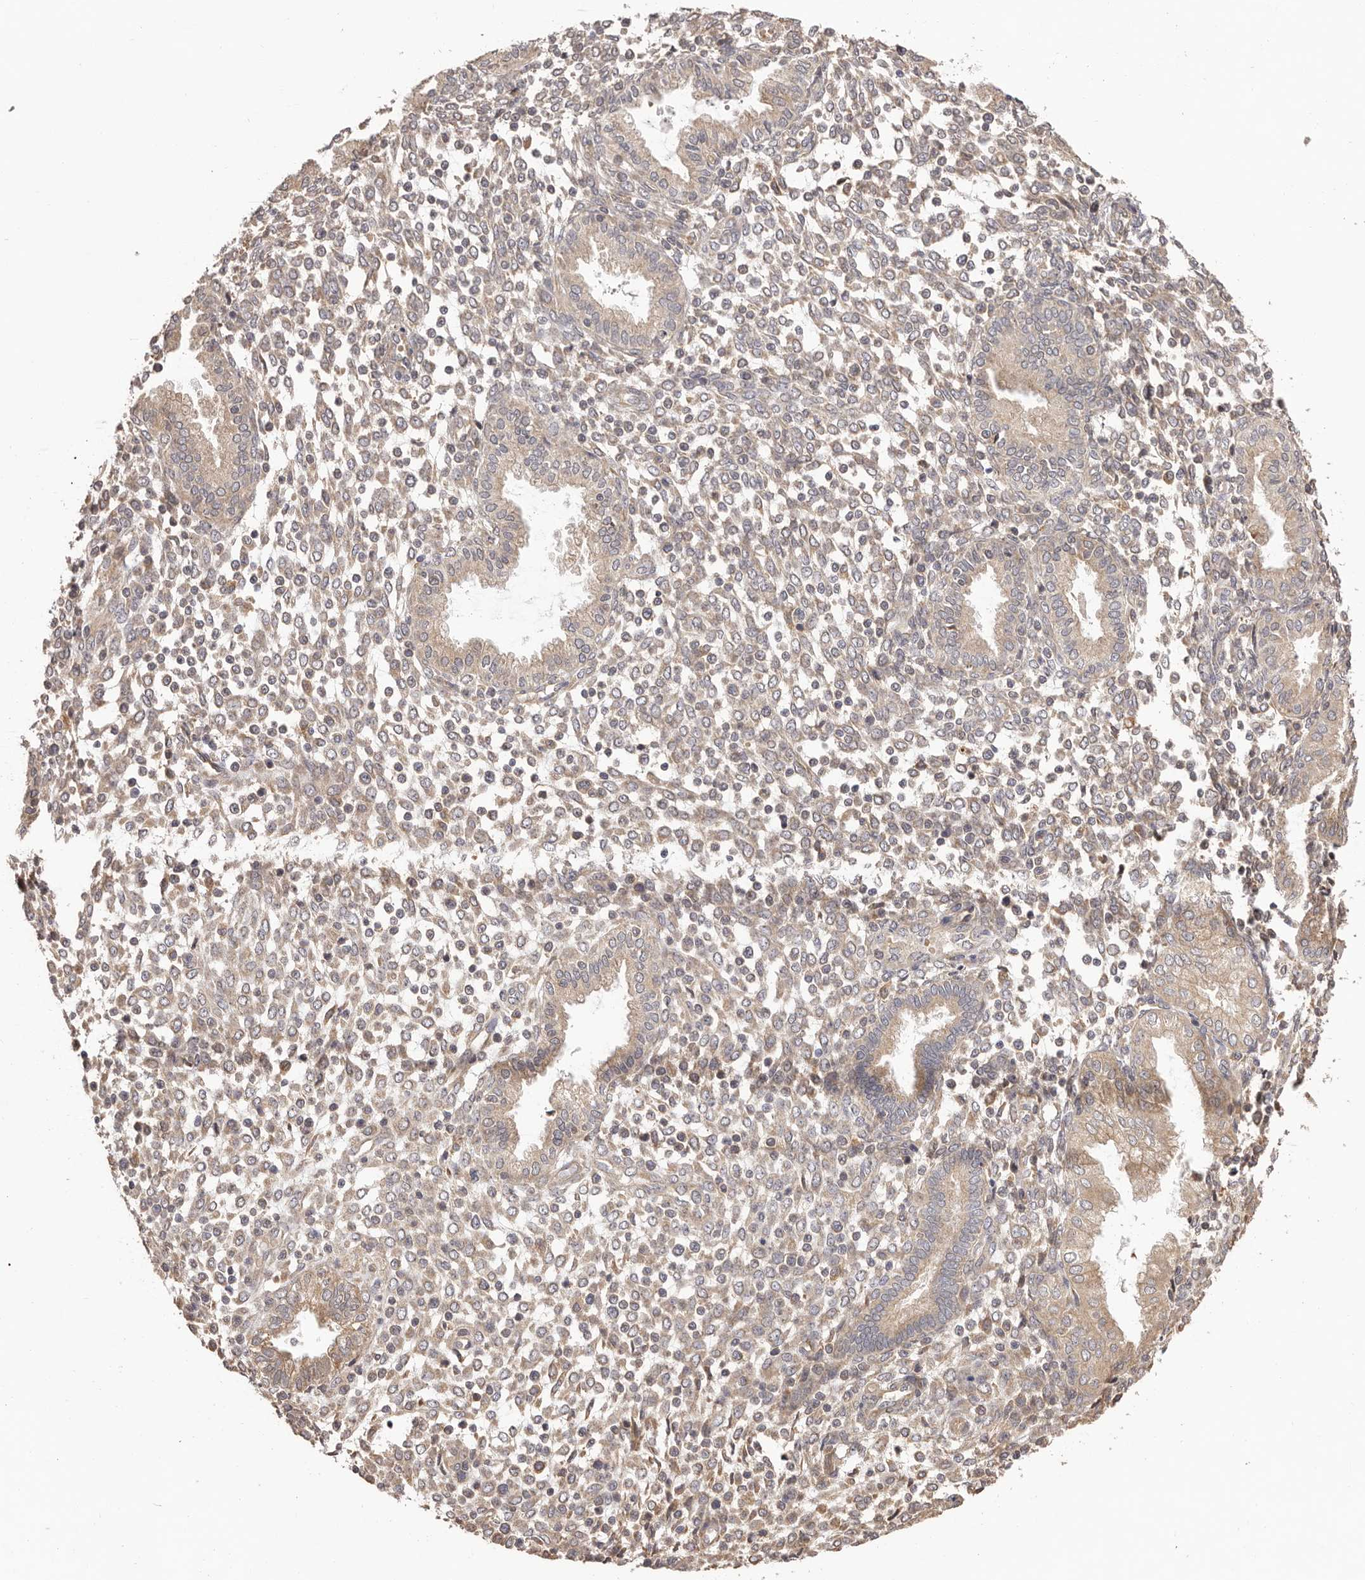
{"staining": {"intensity": "weak", "quantity": "25%-75%", "location": "cytoplasmic/membranous"}, "tissue": "endometrium", "cell_type": "Cells in endometrial stroma", "image_type": "normal", "snomed": [{"axis": "morphology", "description": "Normal tissue, NOS"}, {"axis": "topography", "description": "Endometrium"}], "caption": "High-power microscopy captured an immunohistochemistry (IHC) histopathology image of benign endometrium, revealing weak cytoplasmic/membranous expression in approximately 25%-75% of cells in endometrial stroma.", "gene": "UBR2", "patient": {"sex": "female", "age": 53}}